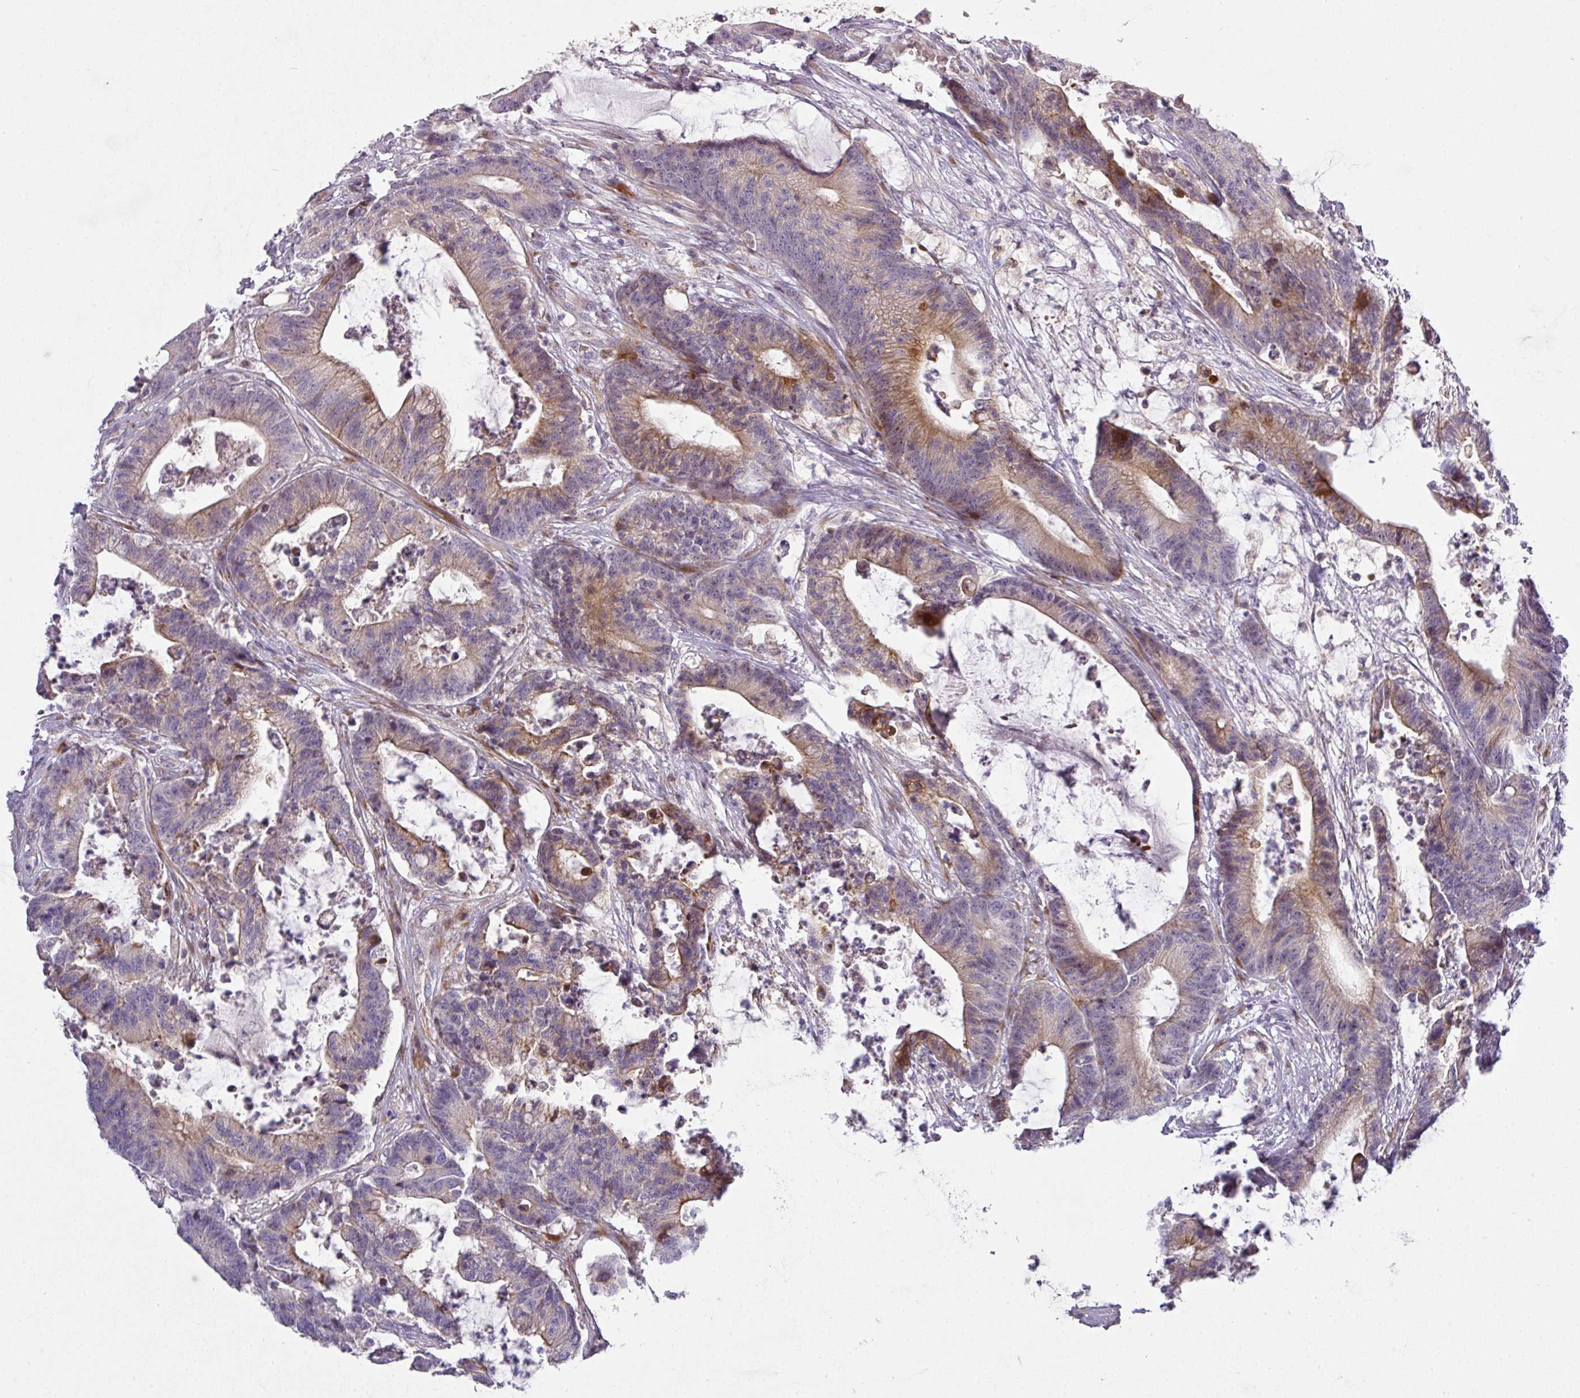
{"staining": {"intensity": "moderate", "quantity": "<25%", "location": "cytoplasmic/membranous"}, "tissue": "colorectal cancer", "cell_type": "Tumor cells", "image_type": "cancer", "snomed": [{"axis": "morphology", "description": "Adenocarcinoma, NOS"}, {"axis": "topography", "description": "Colon"}], "caption": "Protein expression analysis of colorectal adenocarcinoma reveals moderate cytoplasmic/membranous expression in approximately <25% of tumor cells.", "gene": "ATP6V1F", "patient": {"sex": "female", "age": 84}}